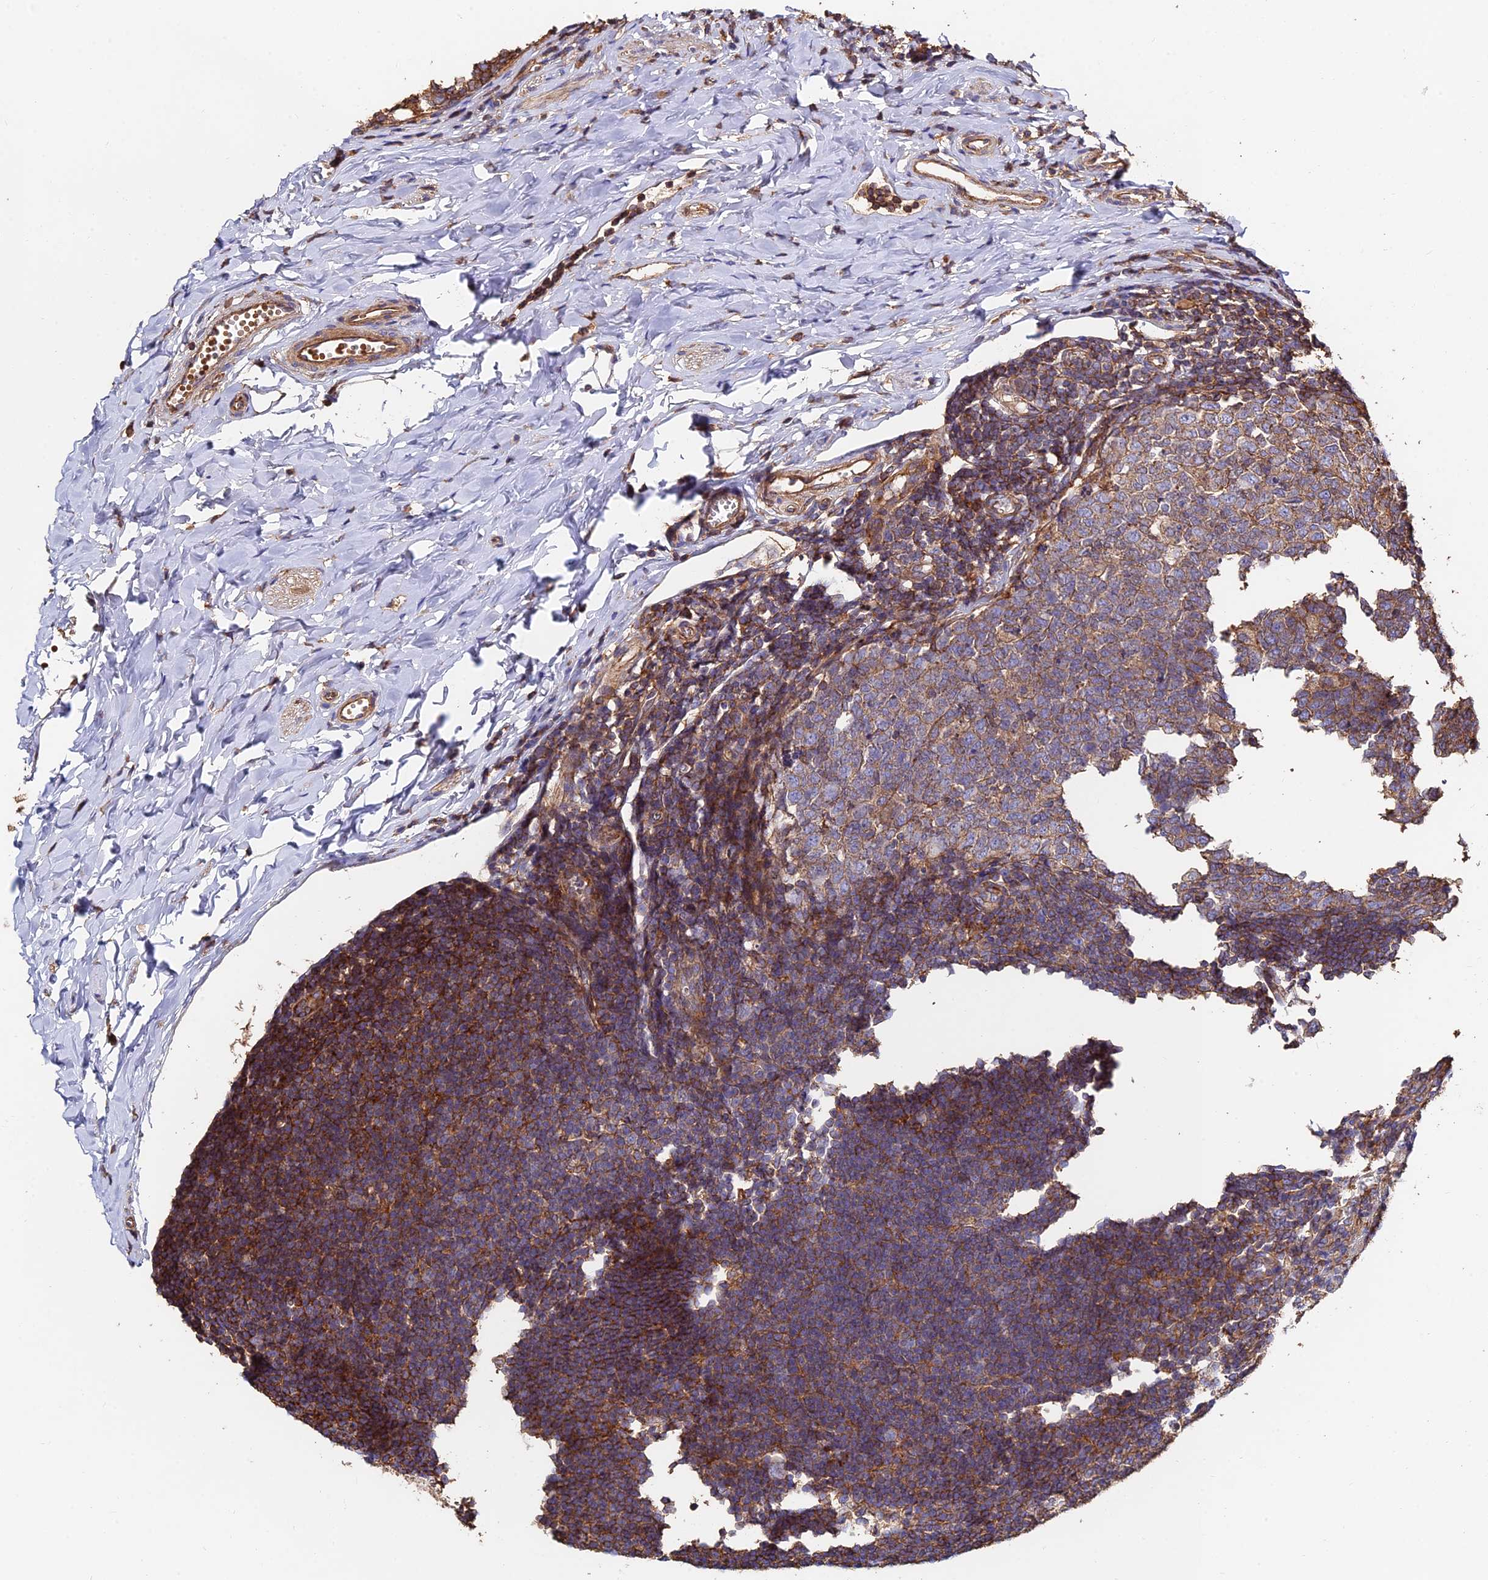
{"staining": {"intensity": "moderate", "quantity": "25%-75%", "location": "cytoplasmic/membranous"}, "tissue": "appendix", "cell_type": "Glandular cells", "image_type": "normal", "snomed": [{"axis": "morphology", "description": "Normal tissue, NOS"}, {"axis": "topography", "description": "Appendix"}], "caption": "The image demonstrates a brown stain indicating the presence of a protein in the cytoplasmic/membranous of glandular cells in appendix. (IHC, brightfield microscopy, high magnification).", "gene": "EXT1", "patient": {"sex": "male", "age": 14}}